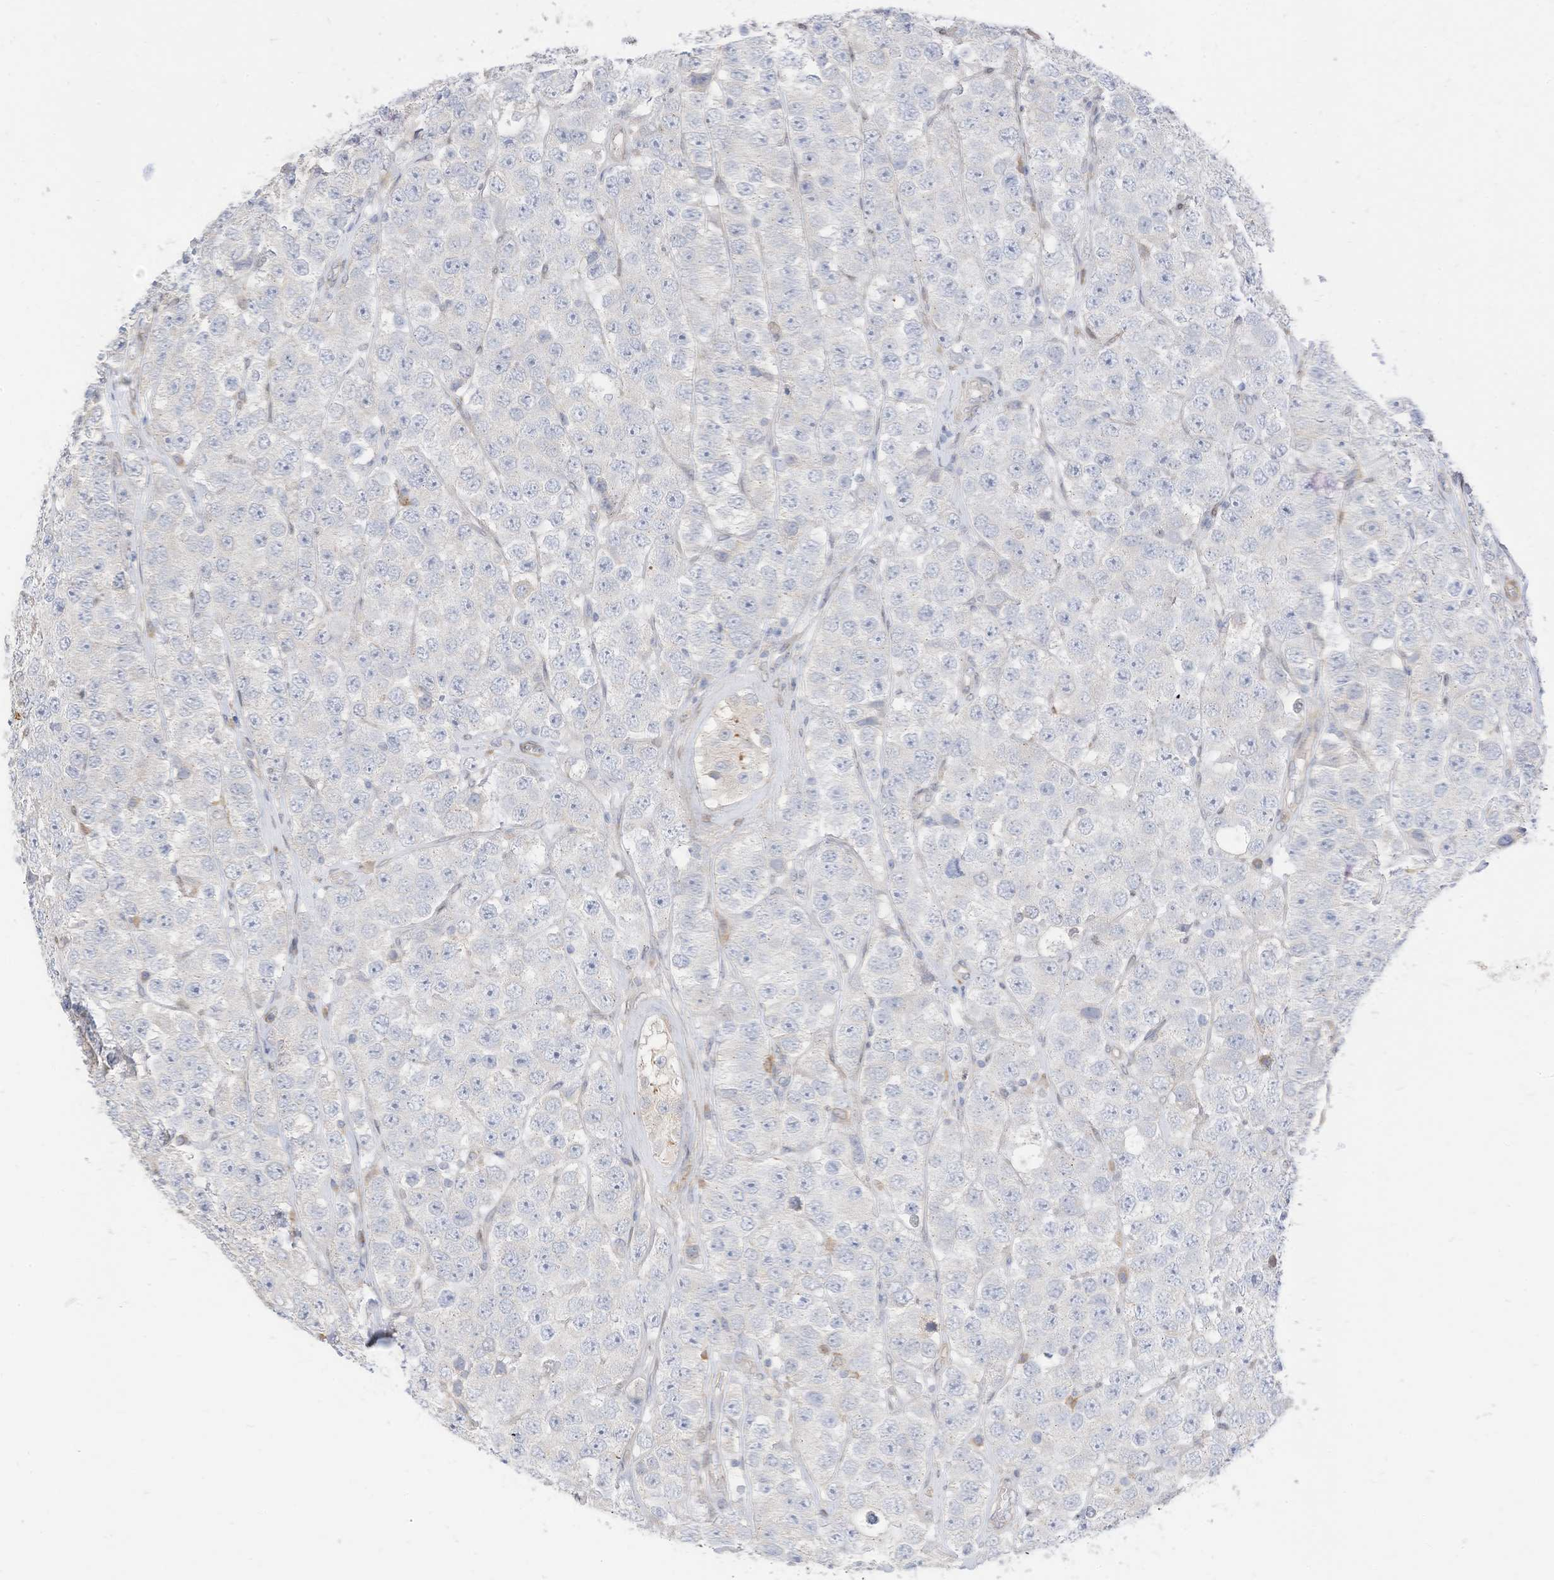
{"staining": {"intensity": "negative", "quantity": "none", "location": "none"}, "tissue": "testis cancer", "cell_type": "Tumor cells", "image_type": "cancer", "snomed": [{"axis": "morphology", "description": "Seminoma, NOS"}, {"axis": "topography", "description": "Testis"}], "caption": "This image is of testis cancer (seminoma) stained with IHC to label a protein in brown with the nuclei are counter-stained blue. There is no positivity in tumor cells.", "gene": "ATP13A1", "patient": {"sex": "male", "age": 28}}